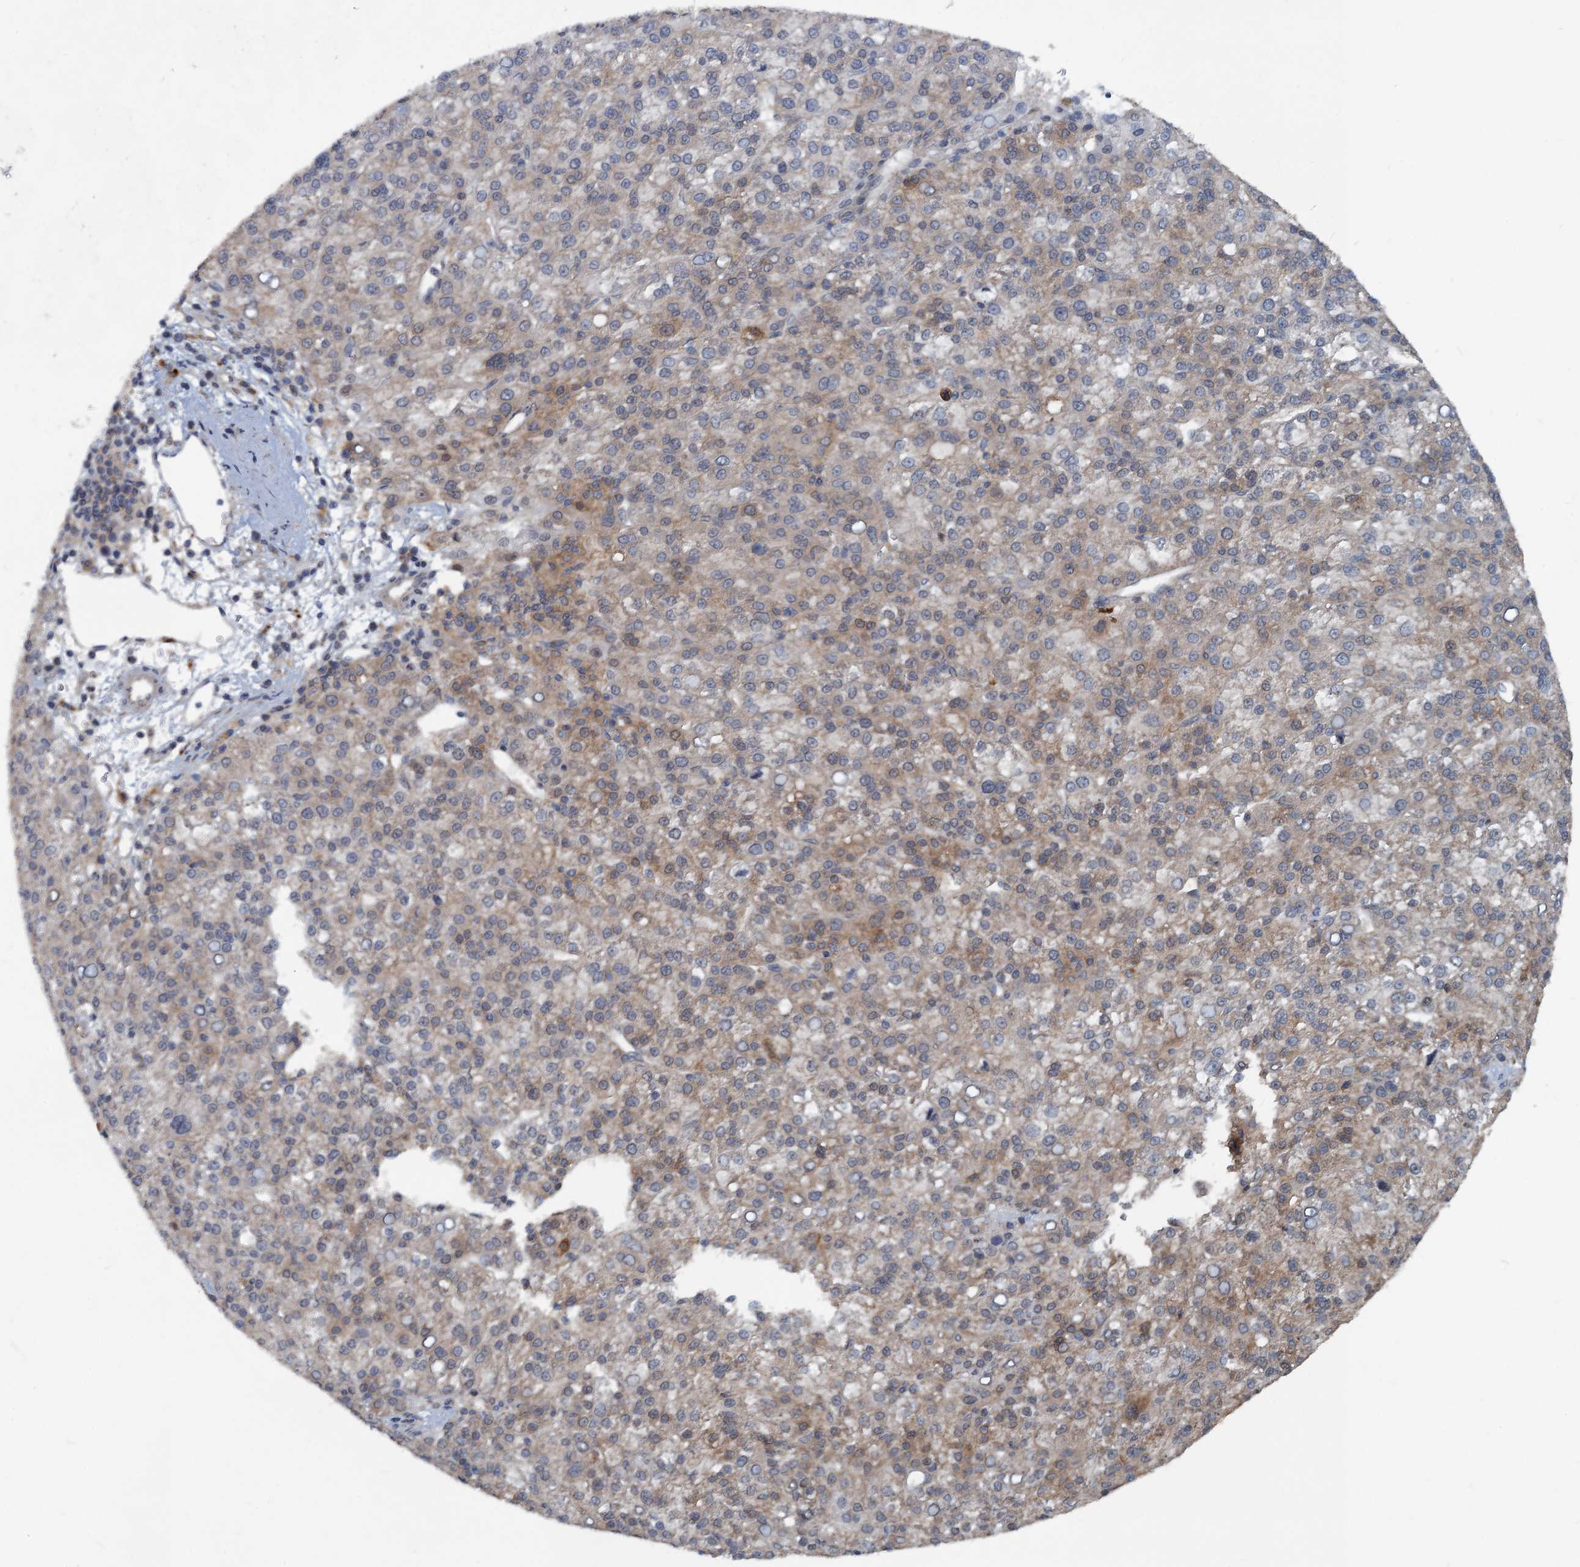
{"staining": {"intensity": "weak", "quantity": "25%-75%", "location": "cytoplasmic/membranous"}, "tissue": "liver cancer", "cell_type": "Tumor cells", "image_type": "cancer", "snomed": [{"axis": "morphology", "description": "Carcinoma, Hepatocellular, NOS"}, {"axis": "topography", "description": "Liver"}], "caption": "Brown immunohistochemical staining in human liver cancer (hepatocellular carcinoma) exhibits weak cytoplasmic/membranous expression in approximately 25%-75% of tumor cells.", "gene": "GCLM", "patient": {"sex": "female", "age": 58}}